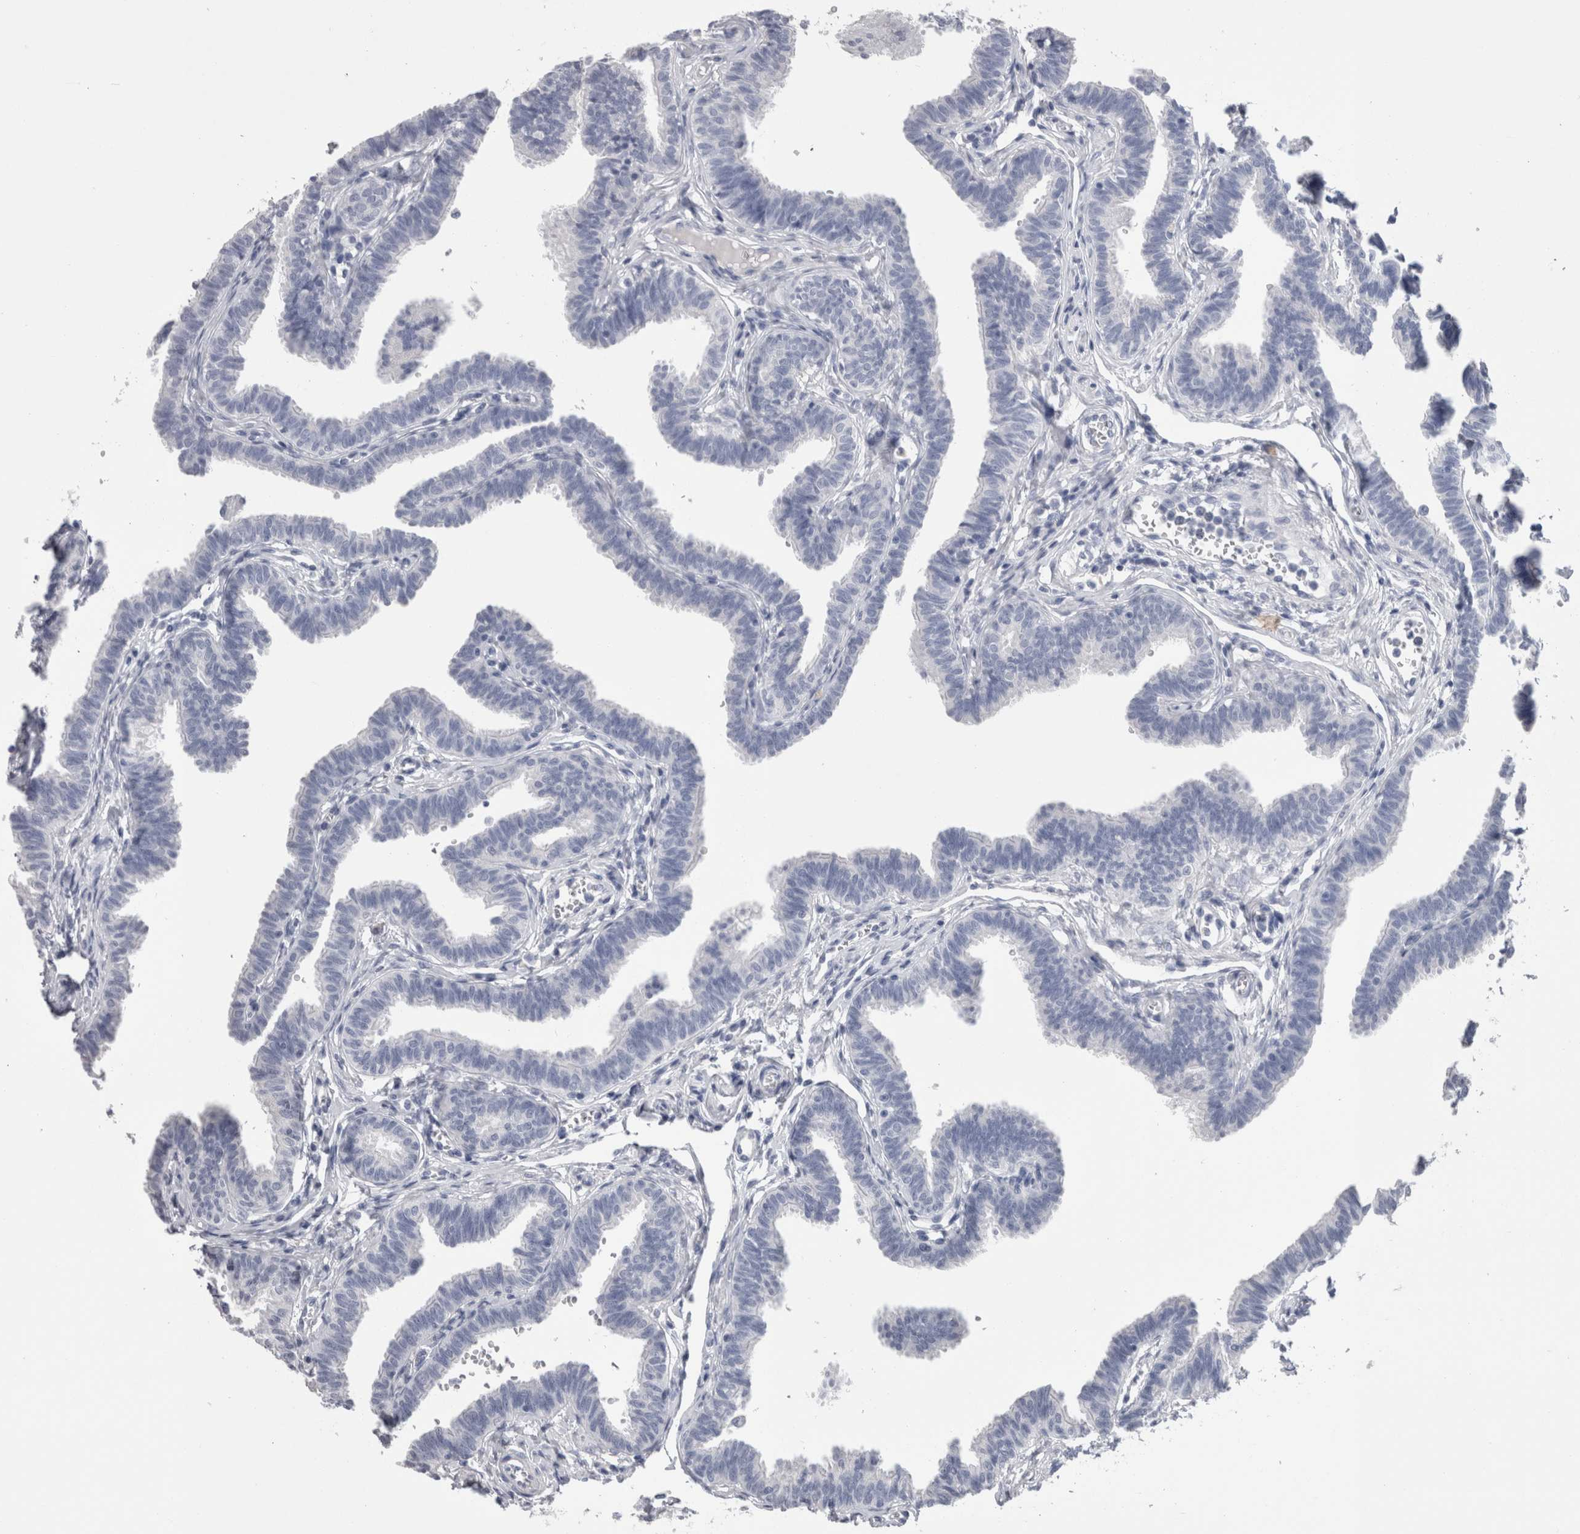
{"staining": {"intensity": "negative", "quantity": "none", "location": "none"}, "tissue": "fallopian tube", "cell_type": "Glandular cells", "image_type": "normal", "snomed": [{"axis": "morphology", "description": "Normal tissue, NOS"}, {"axis": "topography", "description": "Fallopian tube"}, {"axis": "topography", "description": "Ovary"}], "caption": "This is an immunohistochemistry (IHC) image of benign fallopian tube. There is no expression in glandular cells.", "gene": "CA8", "patient": {"sex": "female", "age": 23}}